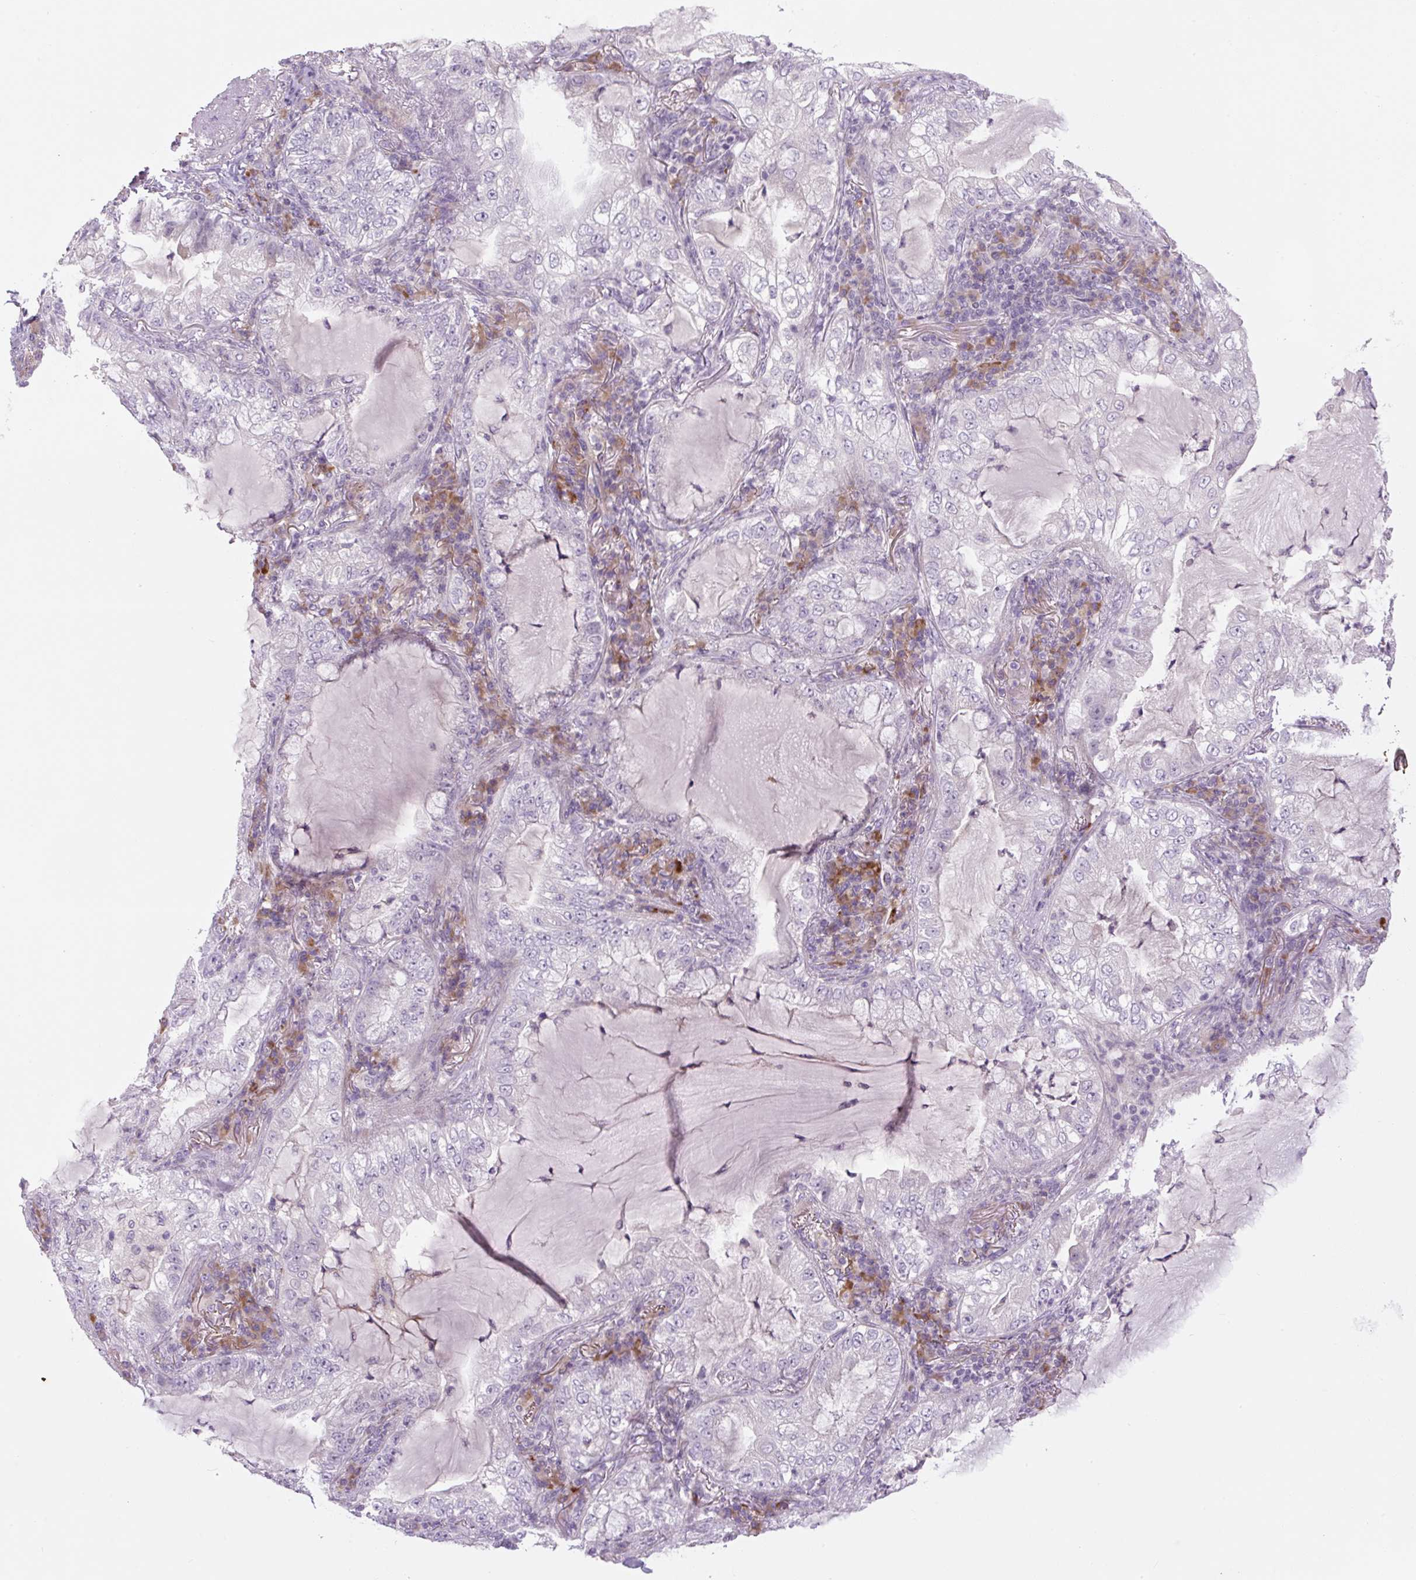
{"staining": {"intensity": "negative", "quantity": "none", "location": "none"}, "tissue": "lung cancer", "cell_type": "Tumor cells", "image_type": "cancer", "snomed": [{"axis": "morphology", "description": "Adenocarcinoma, NOS"}, {"axis": "topography", "description": "Lung"}], "caption": "Immunohistochemistry (IHC) micrograph of lung cancer (adenocarcinoma) stained for a protein (brown), which demonstrates no expression in tumor cells.", "gene": "TMEM100", "patient": {"sex": "female", "age": 73}}